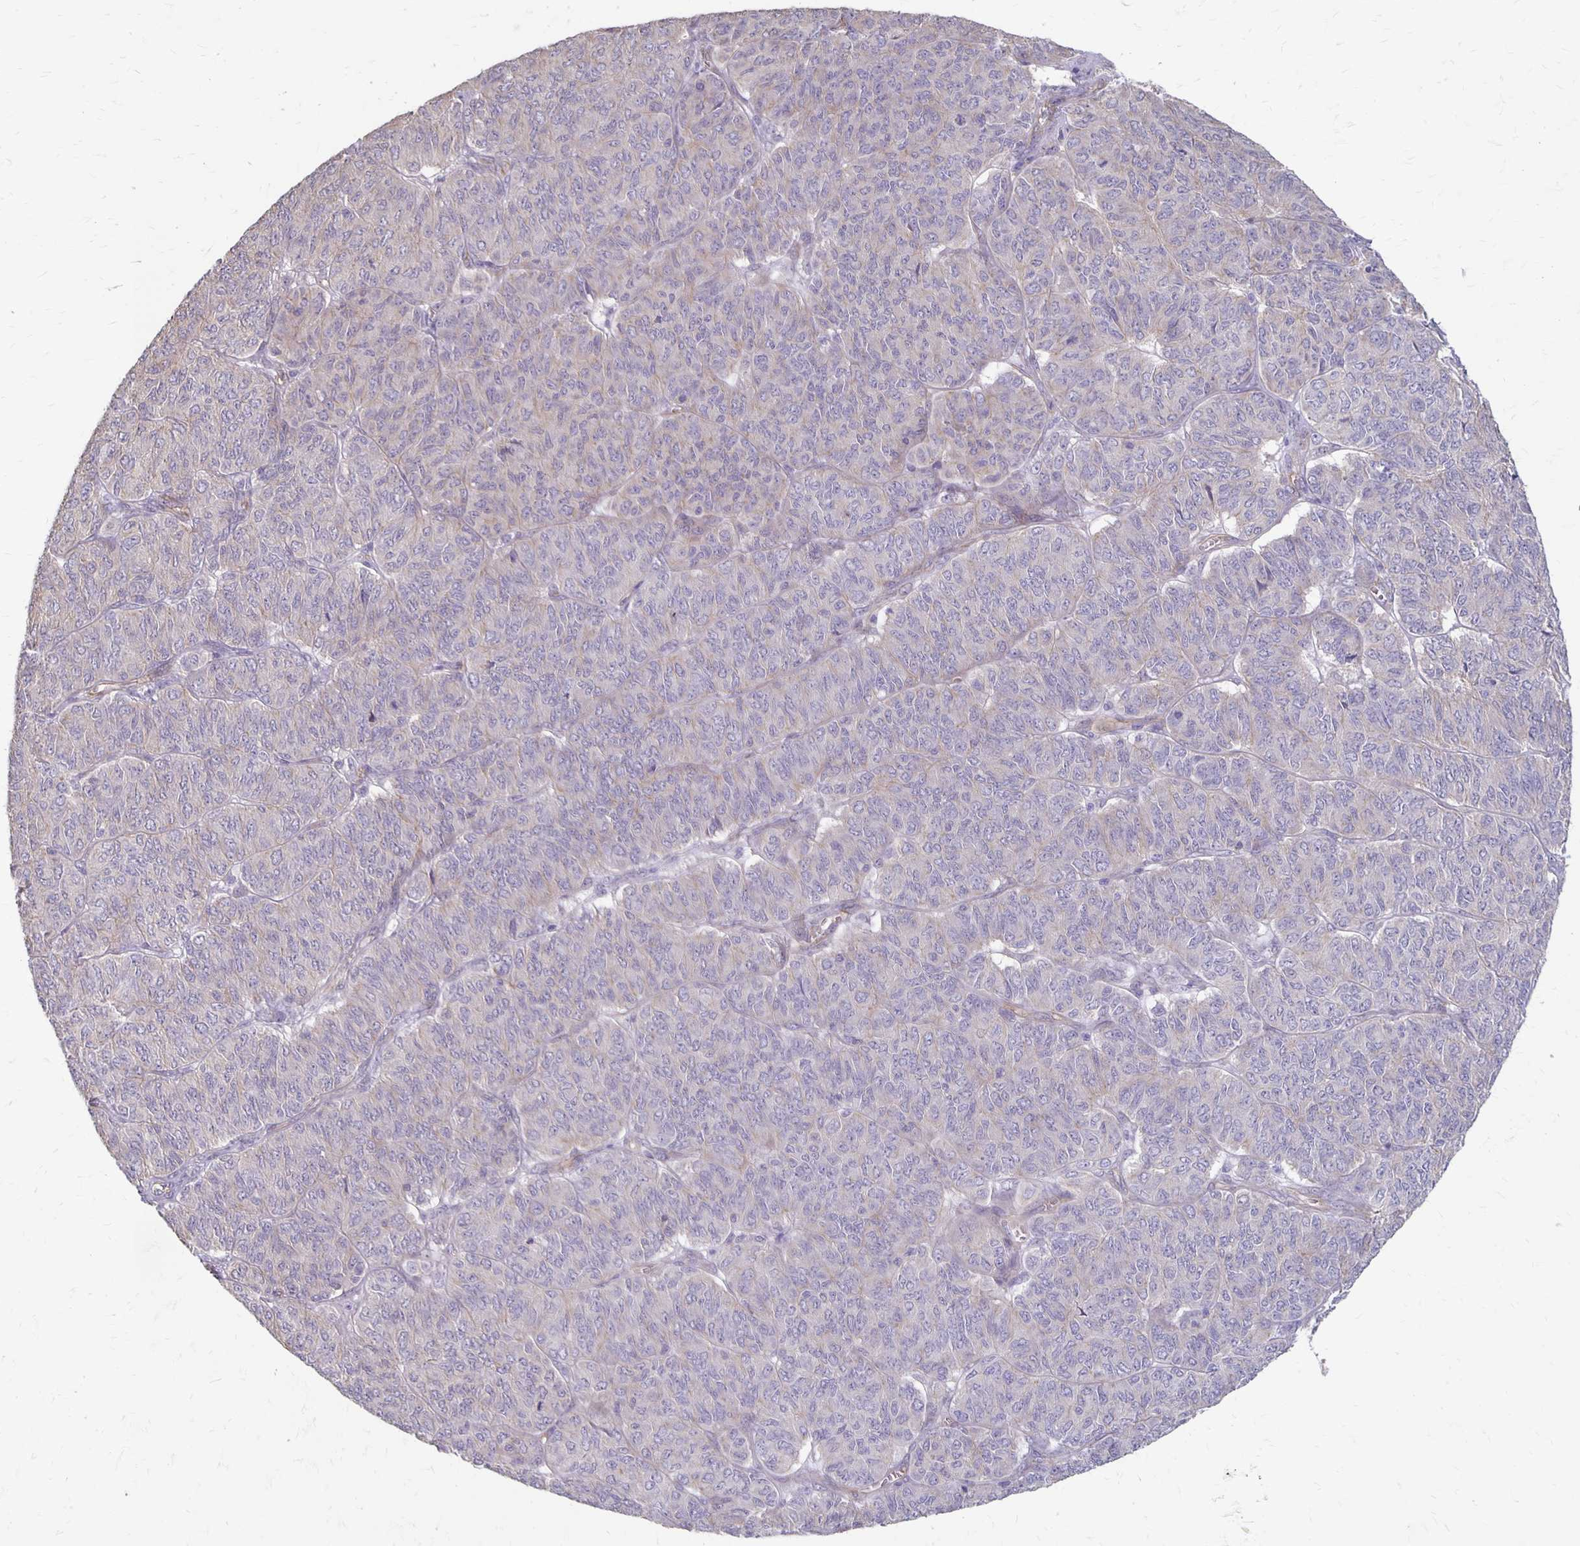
{"staining": {"intensity": "negative", "quantity": "none", "location": "none"}, "tissue": "ovarian cancer", "cell_type": "Tumor cells", "image_type": "cancer", "snomed": [{"axis": "morphology", "description": "Carcinoma, endometroid"}, {"axis": "topography", "description": "Ovary"}], "caption": "Tumor cells are negative for brown protein staining in ovarian endometroid carcinoma.", "gene": "PPP1R3E", "patient": {"sex": "female", "age": 80}}